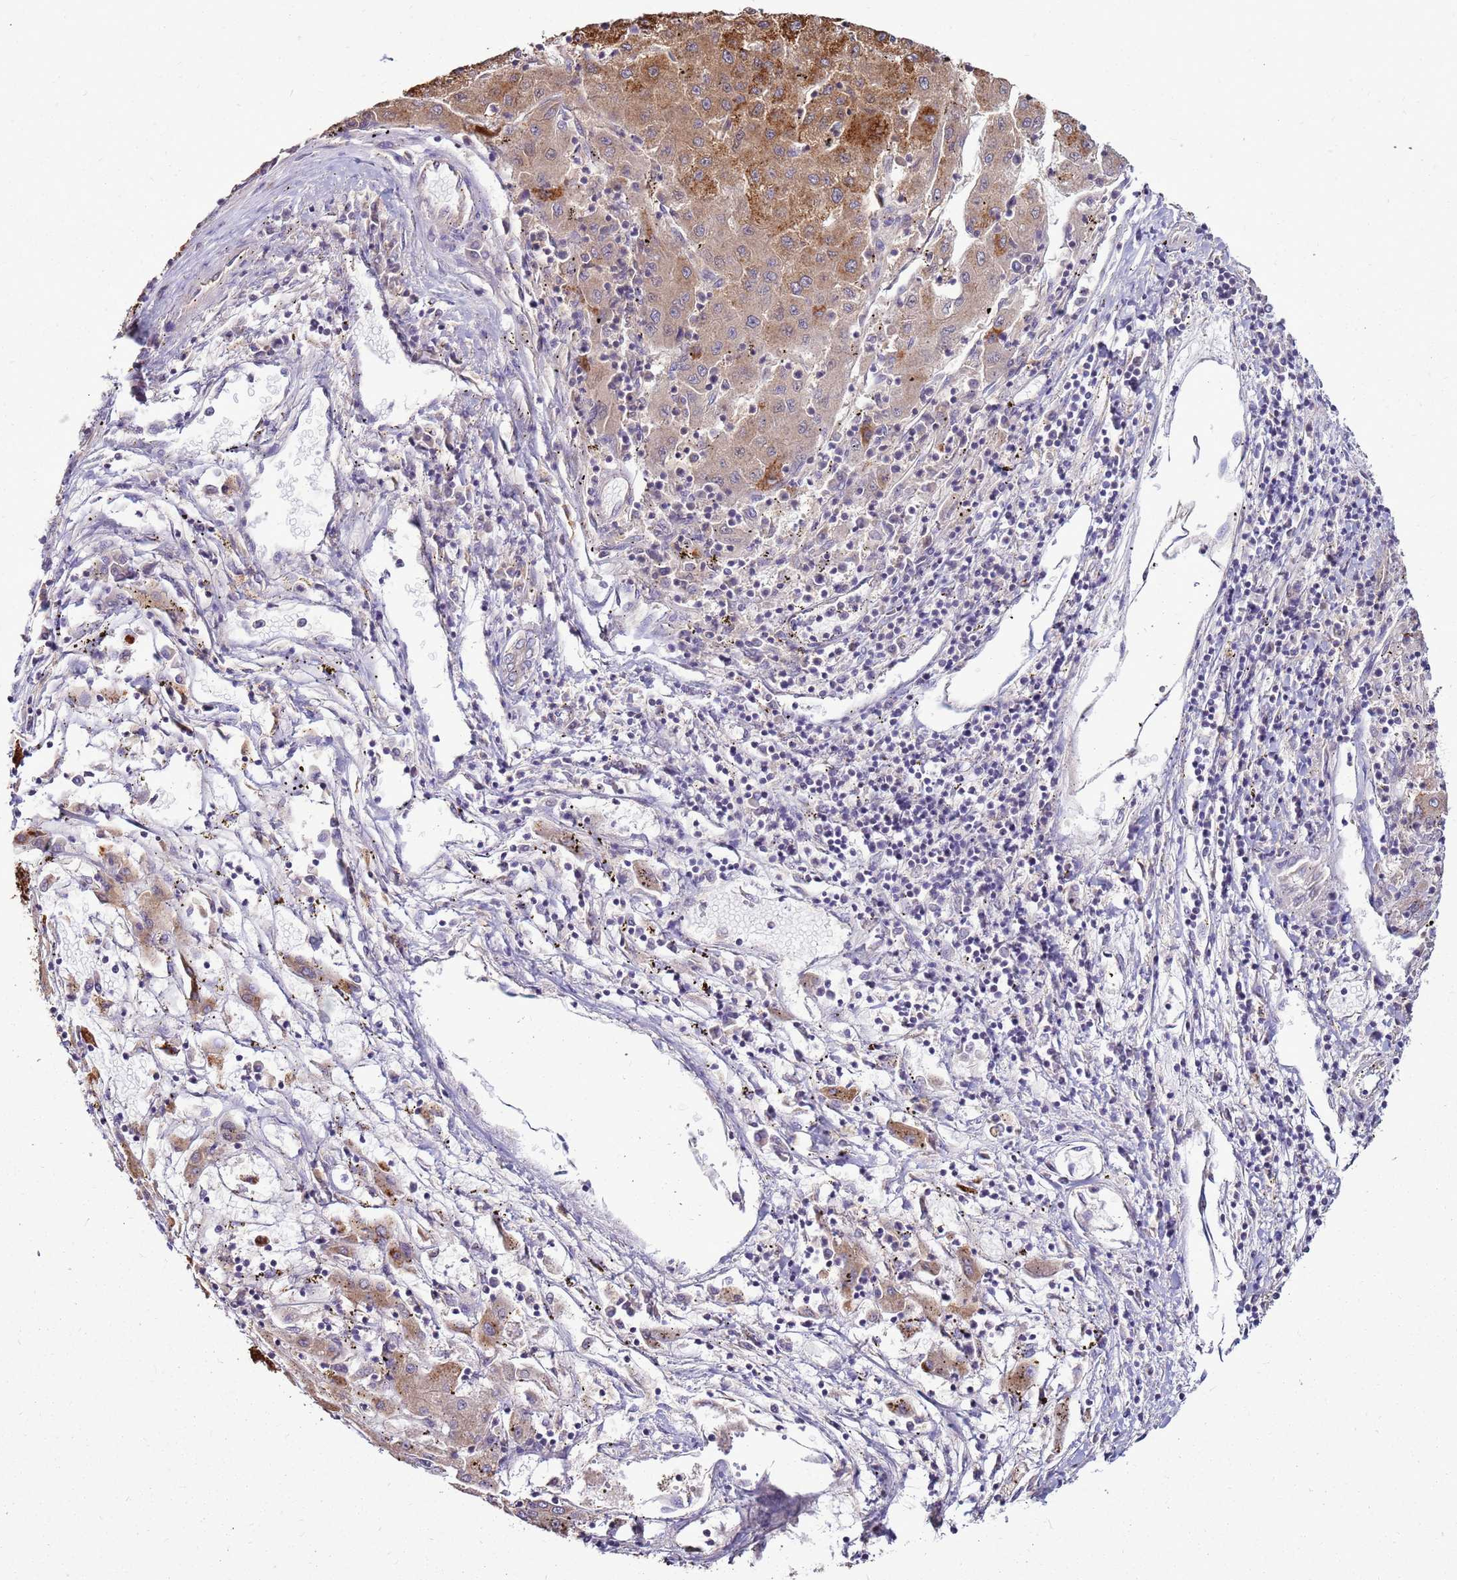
{"staining": {"intensity": "moderate", "quantity": ">75%", "location": "cytoplasmic/membranous"}, "tissue": "liver cancer", "cell_type": "Tumor cells", "image_type": "cancer", "snomed": [{"axis": "morphology", "description": "Carcinoma, Hepatocellular, NOS"}, {"axis": "topography", "description": "Liver"}], "caption": "Liver cancer stained for a protein demonstrates moderate cytoplasmic/membranous positivity in tumor cells.", "gene": "TRAPPC4", "patient": {"sex": "male", "age": 72}}